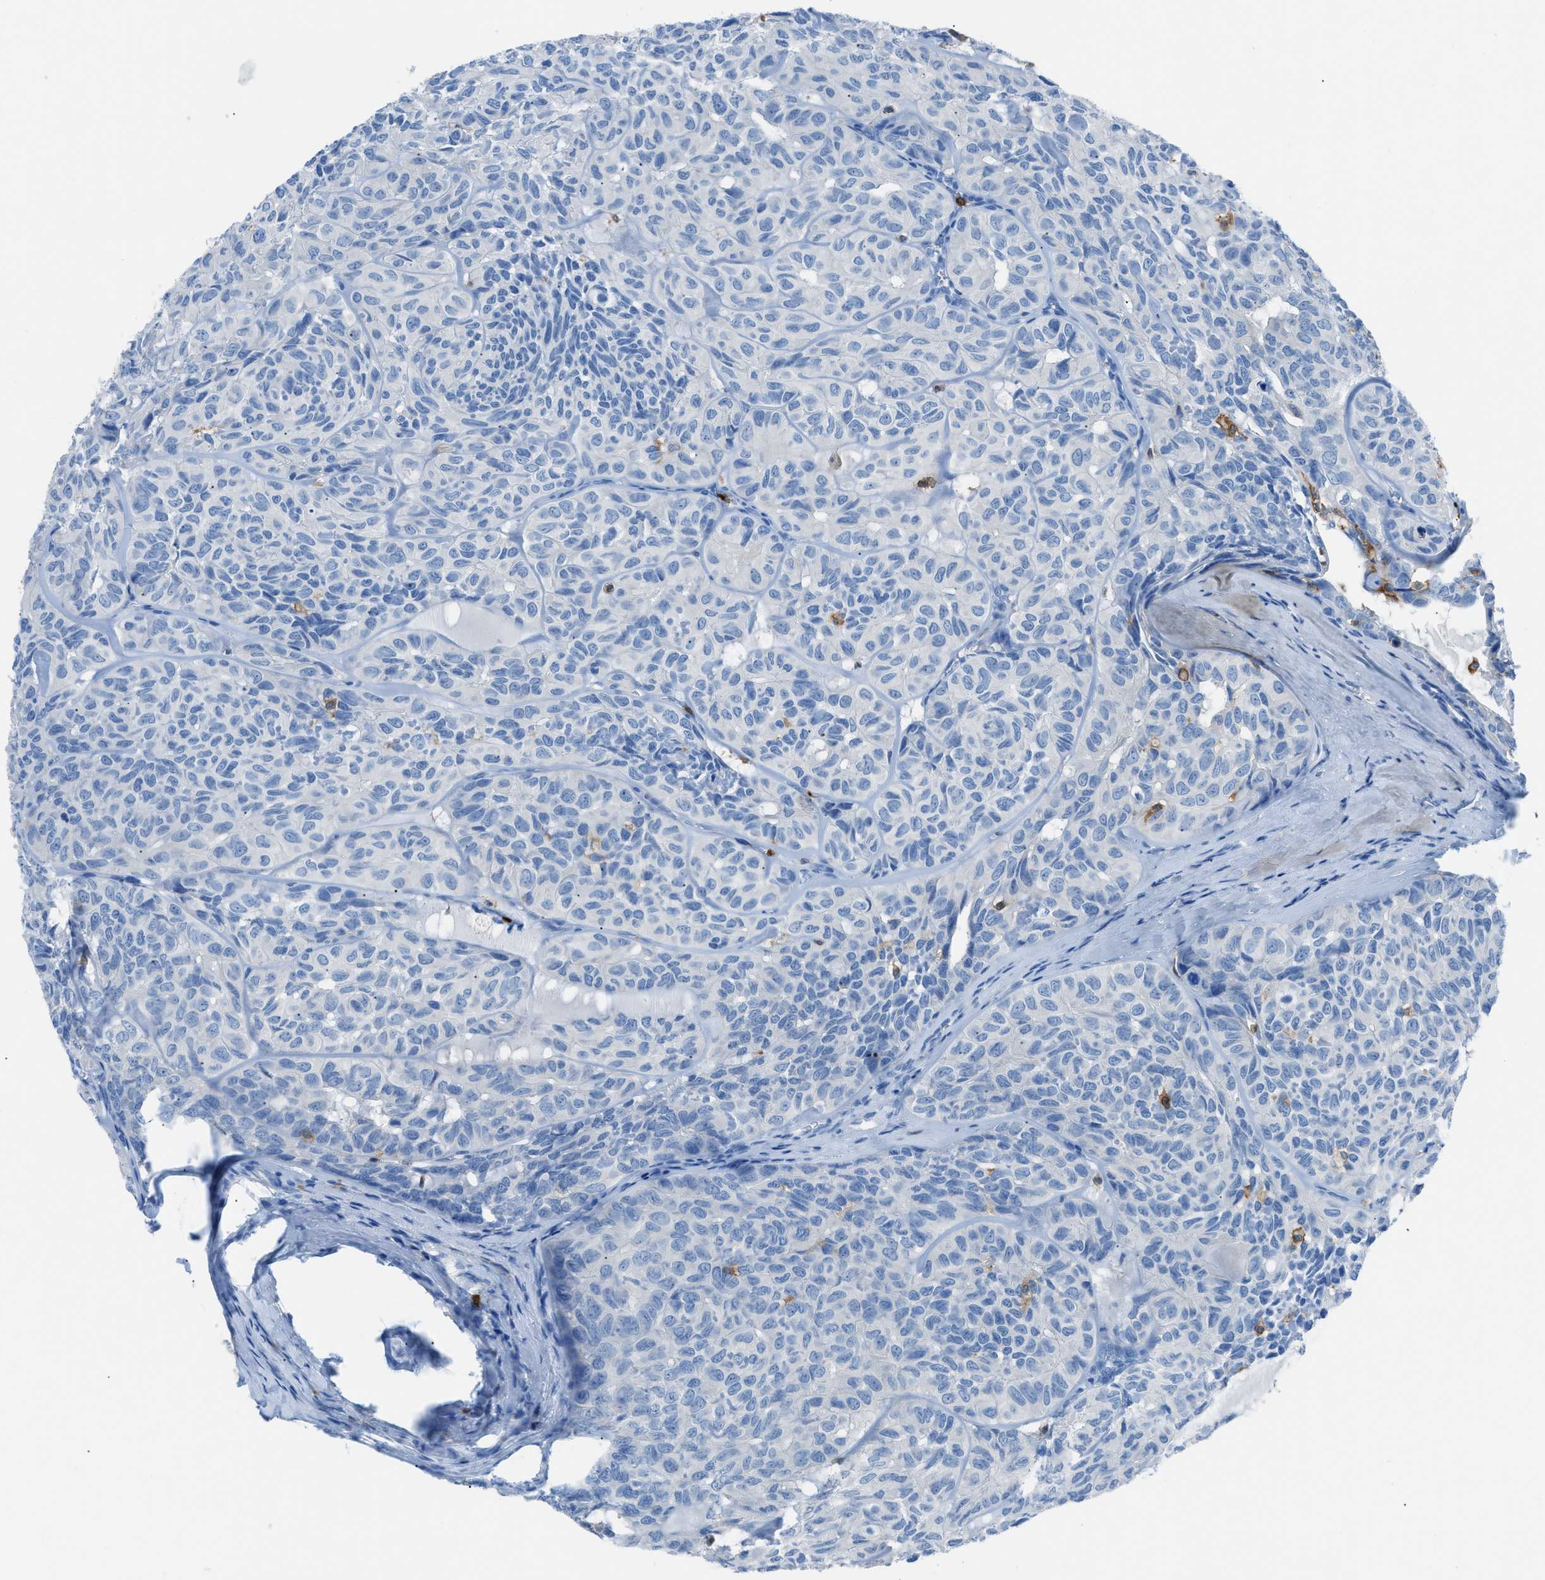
{"staining": {"intensity": "negative", "quantity": "none", "location": "none"}, "tissue": "head and neck cancer", "cell_type": "Tumor cells", "image_type": "cancer", "snomed": [{"axis": "morphology", "description": "Adenocarcinoma, NOS"}, {"axis": "topography", "description": "Salivary gland, NOS"}, {"axis": "topography", "description": "Head-Neck"}], "caption": "A histopathology image of head and neck cancer stained for a protein exhibits no brown staining in tumor cells.", "gene": "ITGB2", "patient": {"sex": "female", "age": 76}}